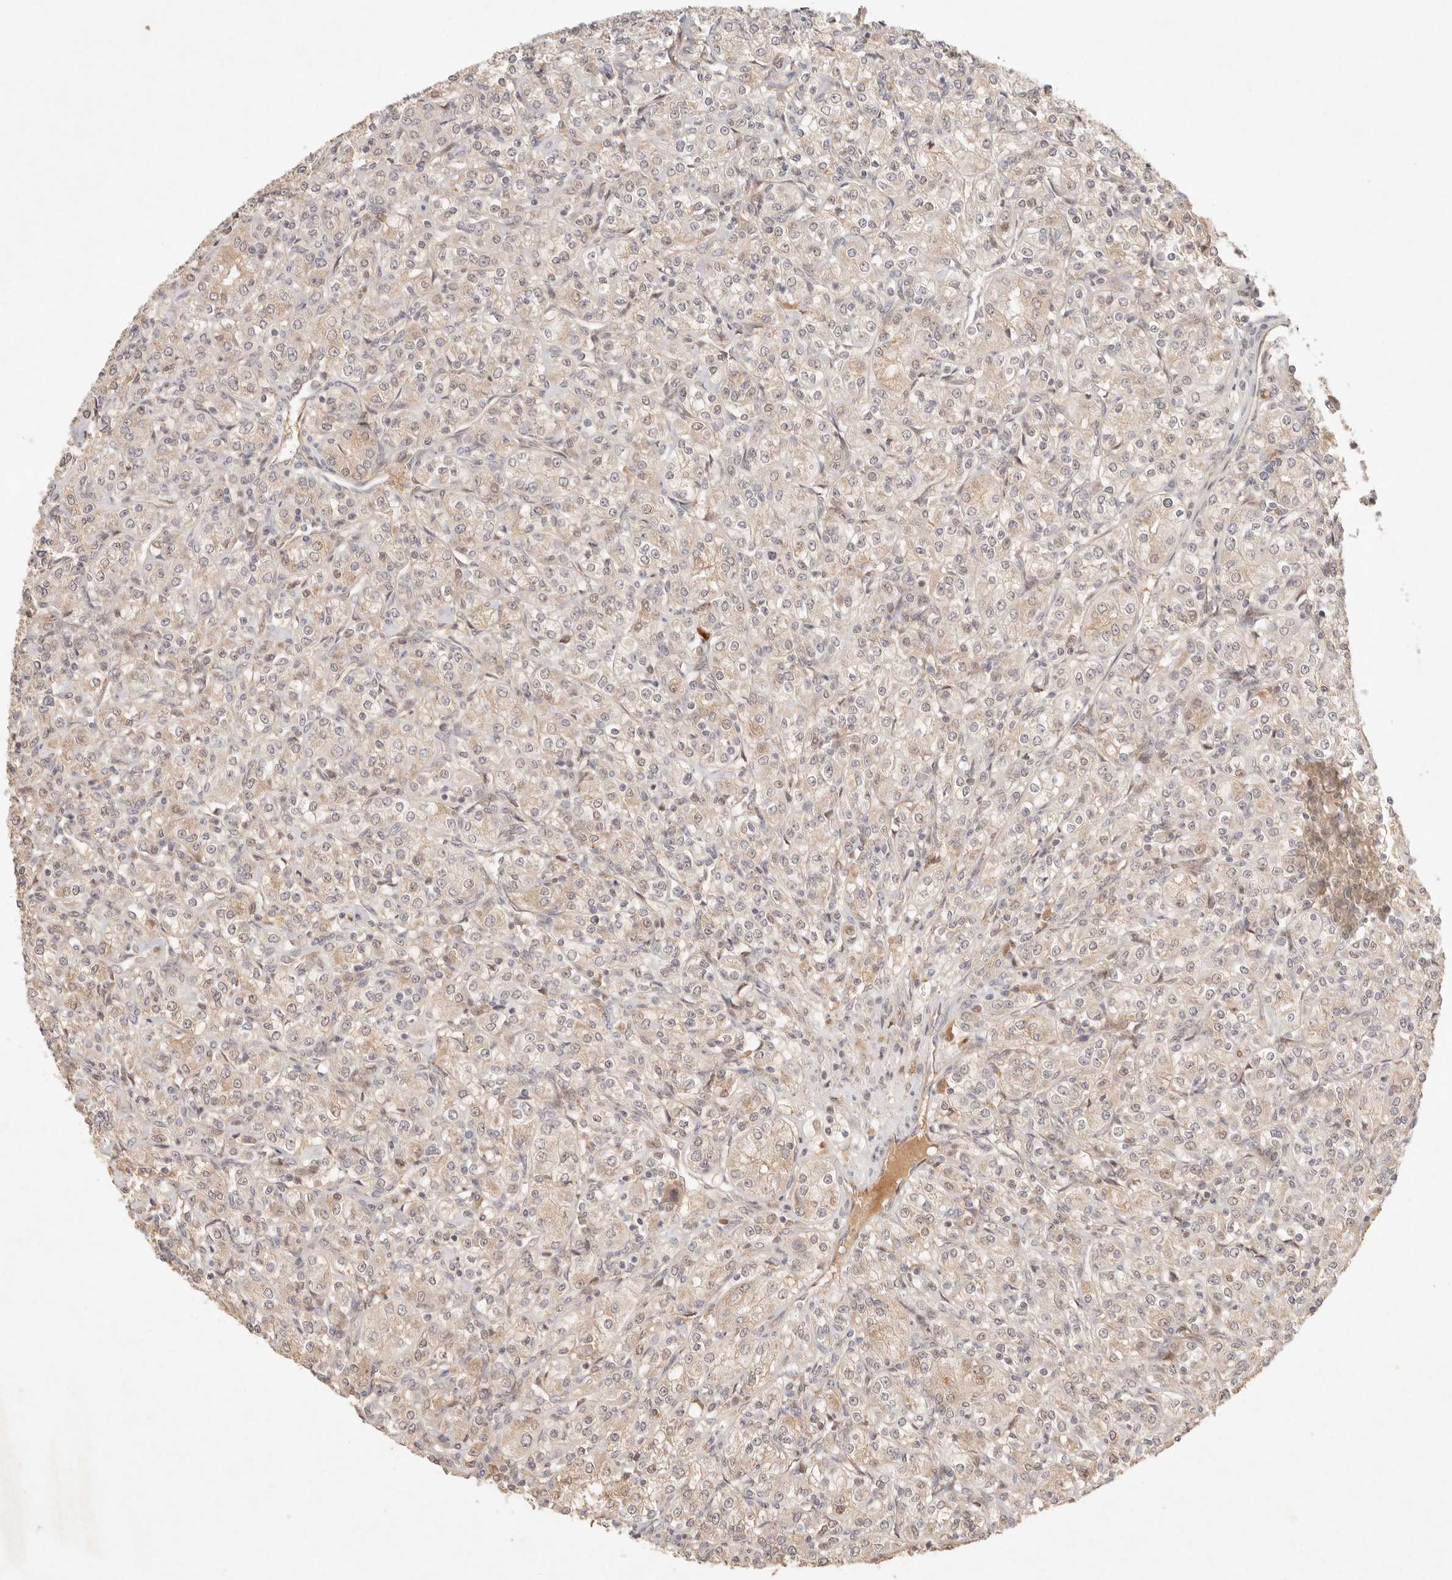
{"staining": {"intensity": "weak", "quantity": ">75%", "location": "cytoplasmic/membranous"}, "tissue": "renal cancer", "cell_type": "Tumor cells", "image_type": "cancer", "snomed": [{"axis": "morphology", "description": "Adenocarcinoma, NOS"}, {"axis": "topography", "description": "Kidney"}], "caption": "This is a photomicrograph of immunohistochemistry (IHC) staining of renal cancer, which shows weak staining in the cytoplasmic/membranous of tumor cells.", "gene": "PHLDA3", "patient": {"sex": "male", "age": 77}}